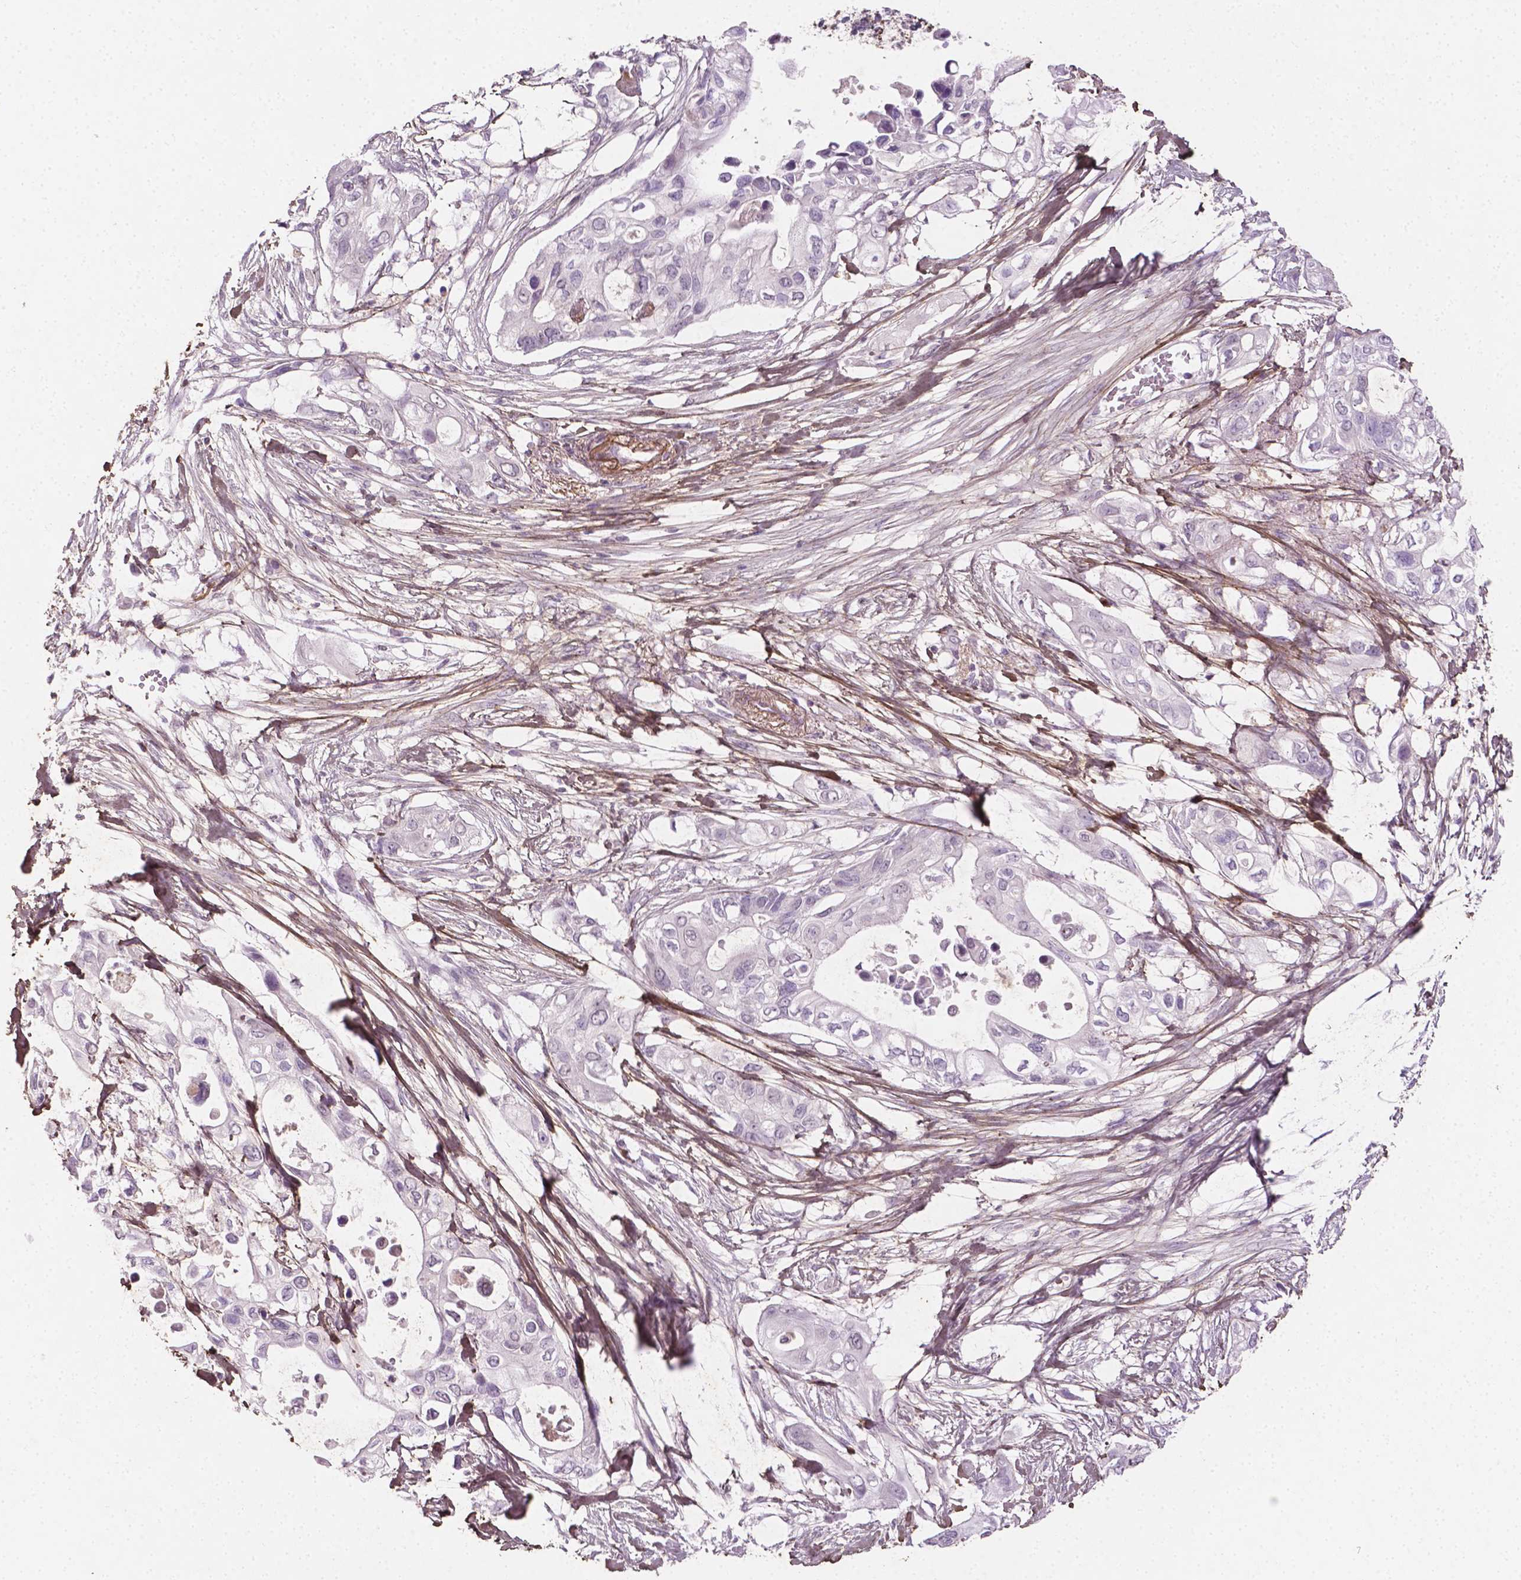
{"staining": {"intensity": "negative", "quantity": "none", "location": "none"}, "tissue": "pancreatic cancer", "cell_type": "Tumor cells", "image_type": "cancer", "snomed": [{"axis": "morphology", "description": "Adenocarcinoma, NOS"}, {"axis": "topography", "description": "Pancreas"}], "caption": "Pancreatic adenocarcinoma was stained to show a protein in brown. There is no significant staining in tumor cells. (DAB immunohistochemistry (IHC) visualized using brightfield microscopy, high magnification).", "gene": "DLG2", "patient": {"sex": "female", "age": 63}}